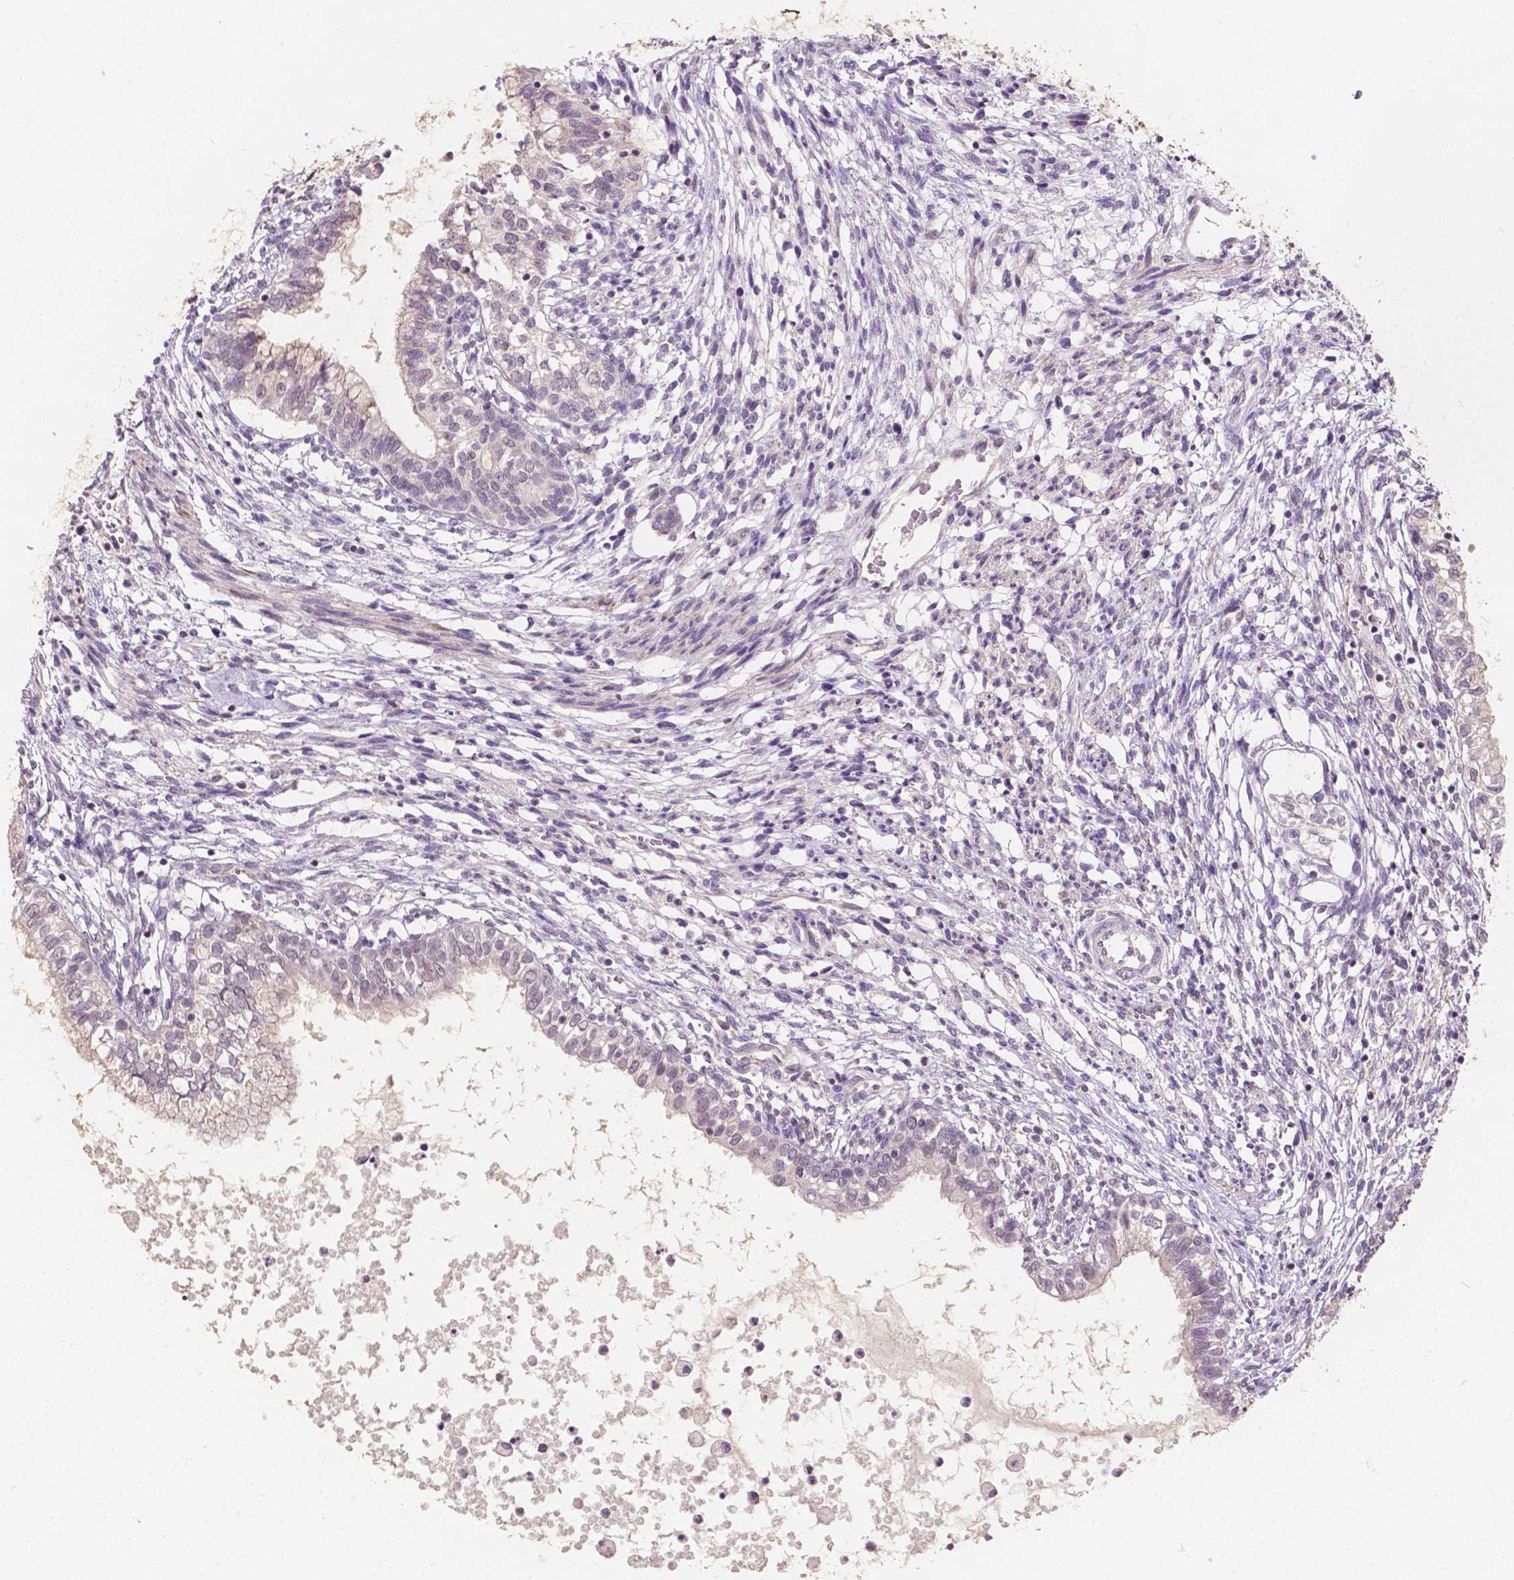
{"staining": {"intensity": "negative", "quantity": "none", "location": "none"}, "tissue": "testis cancer", "cell_type": "Tumor cells", "image_type": "cancer", "snomed": [{"axis": "morphology", "description": "Carcinoma, Embryonal, NOS"}, {"axis": "topography", "description": "Testis"}], "caption": "This photomicrograph is of testis cancer (embryonal carcinoma) stained with immunohistochemistry to label a protein in brown with the nuclei are counter-stained blue. There is no expression in tumor cells.", "gene": "SIRT2", "patient": {"sex": "male", "age": 37}}